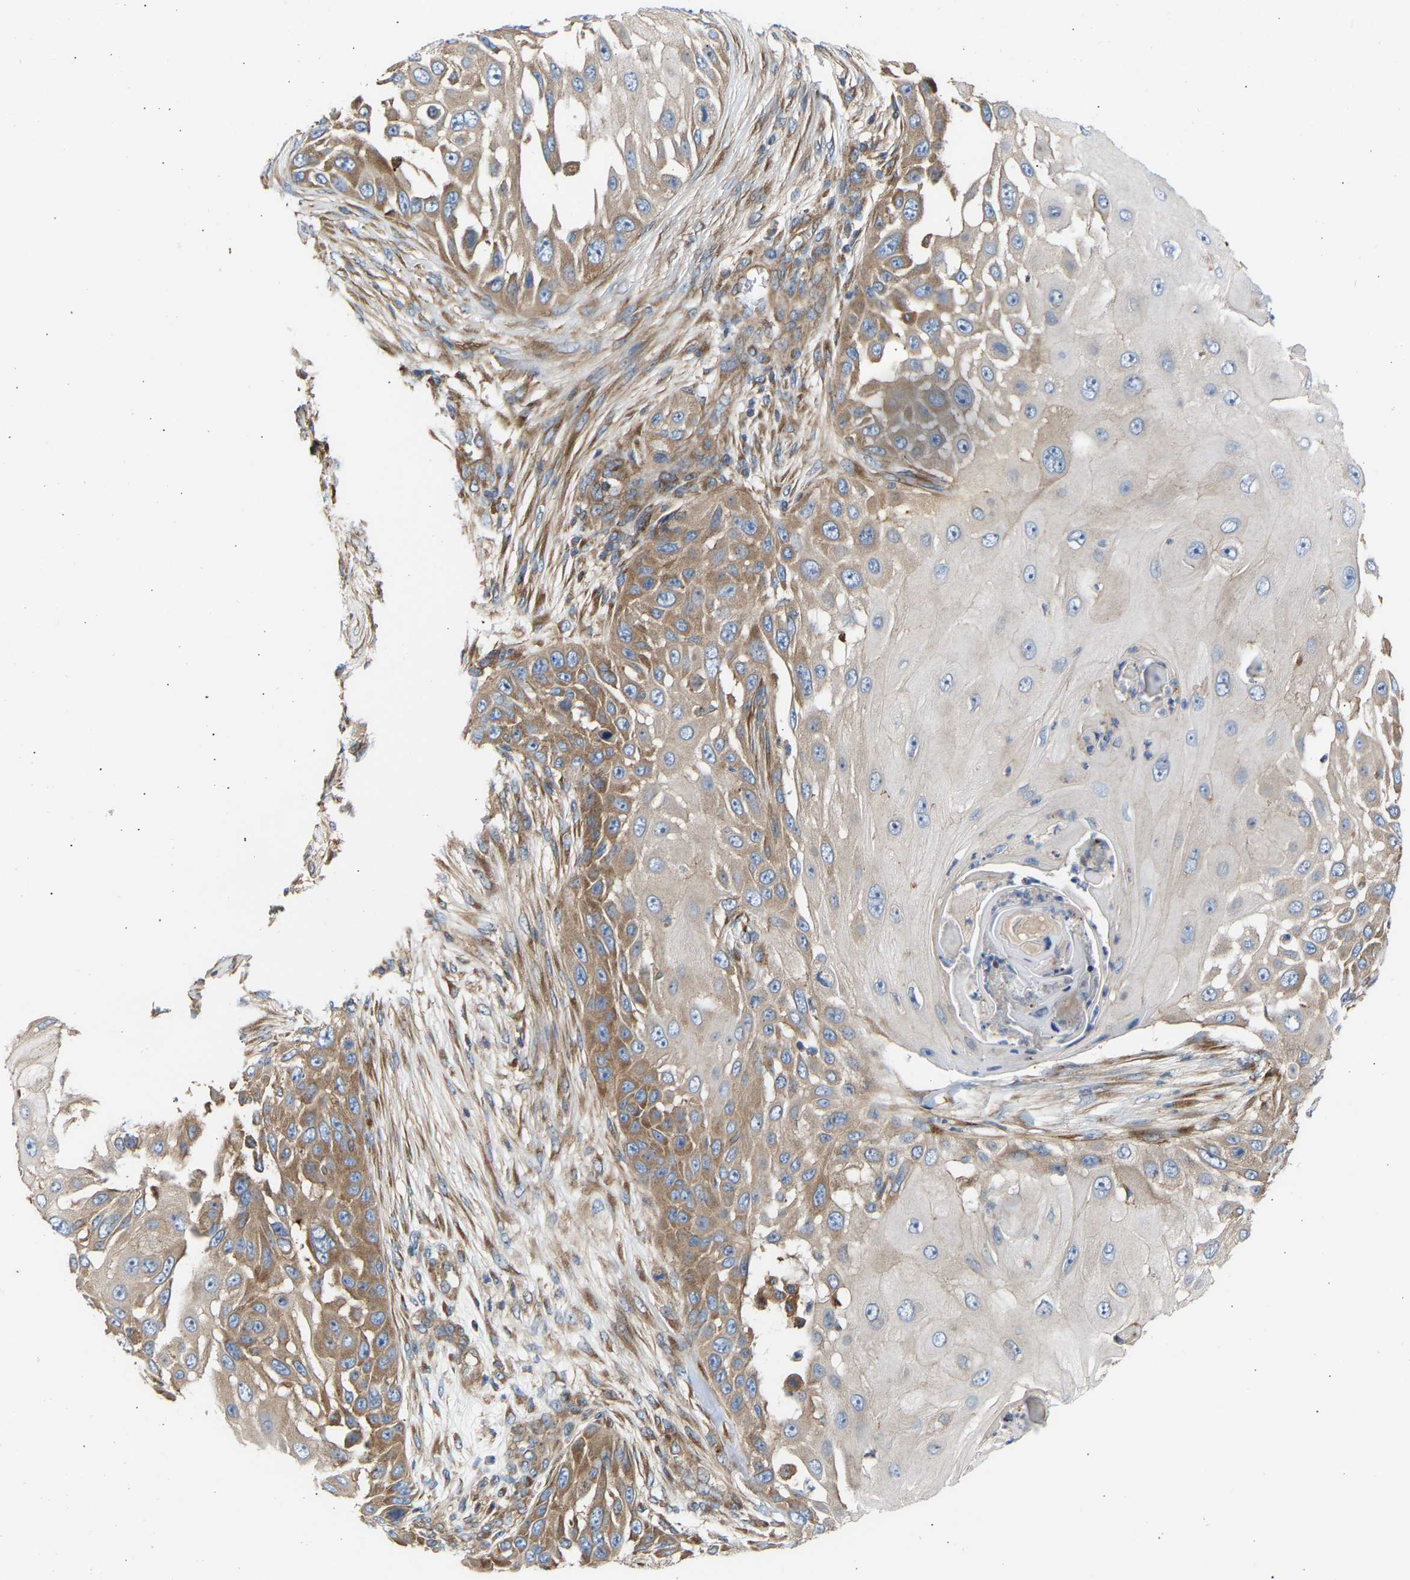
{"staining": {"intensity": "moderate", "quantity": ">75%", "location": "cytoplasmic/membranous"}, "tissue": "skin cancer", "cell_type": "Tumor cells", "image_type": "cancer", "snomed": [{"axis": "morphology", "description": "Squamous cell carcinoma, NOS"}, {"axis": "topography", "description": "Skin"}], "caption": "Skin cancer tissue demonstrates moderate cytoplasmic/membranous expression in about >75% of tumor cells, visualized by immunohistochemistry. Immunohistochemistry stains the protein of interest in brown and the nuclei are stained blue.", "gene": "GCN1", "patient": {"sex": "female", "age": 44}}